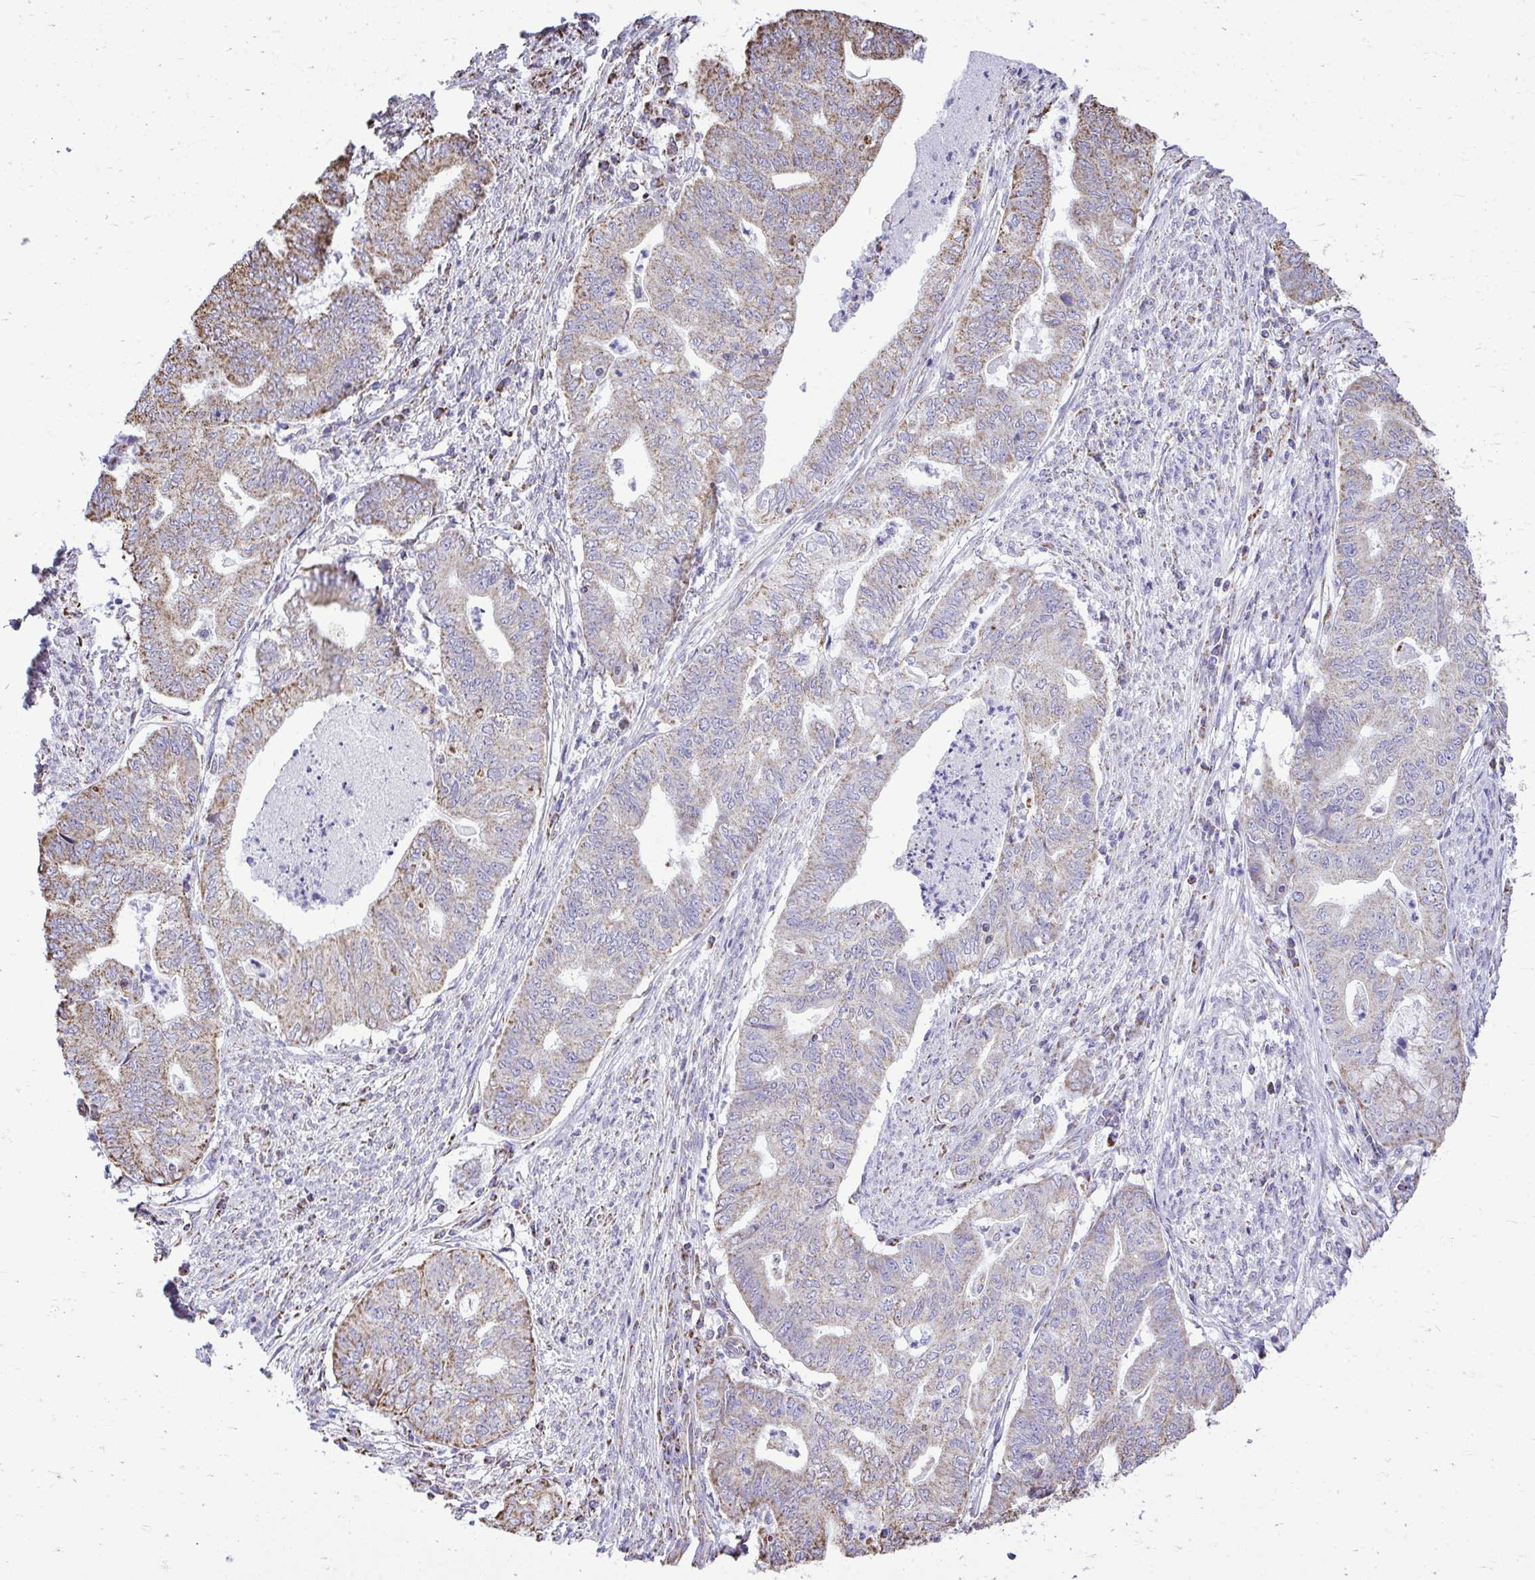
{"staining": {"intensity": "moderate", "quantity": "<25%", "location": "cytoplasmic/membranous"}, "tissue": "endometrial cancer", "cell_type": "Tumor cells", "image_type": "cancer", "snomed": [{"axis": "morphology", "description": "Adenocarcinoma, NOS"}, {"axis": "topography", "description": "Endometrium"}], "caption": "There is low levels of moderate cytoplasmic/membranous staining in tumor cells of adenocarcinoma (endometrial), as demonstrated by immunohistochemical staining (brown color).", "gene": "MPZL2", "patient": {"sex": "female", "age": 79}}